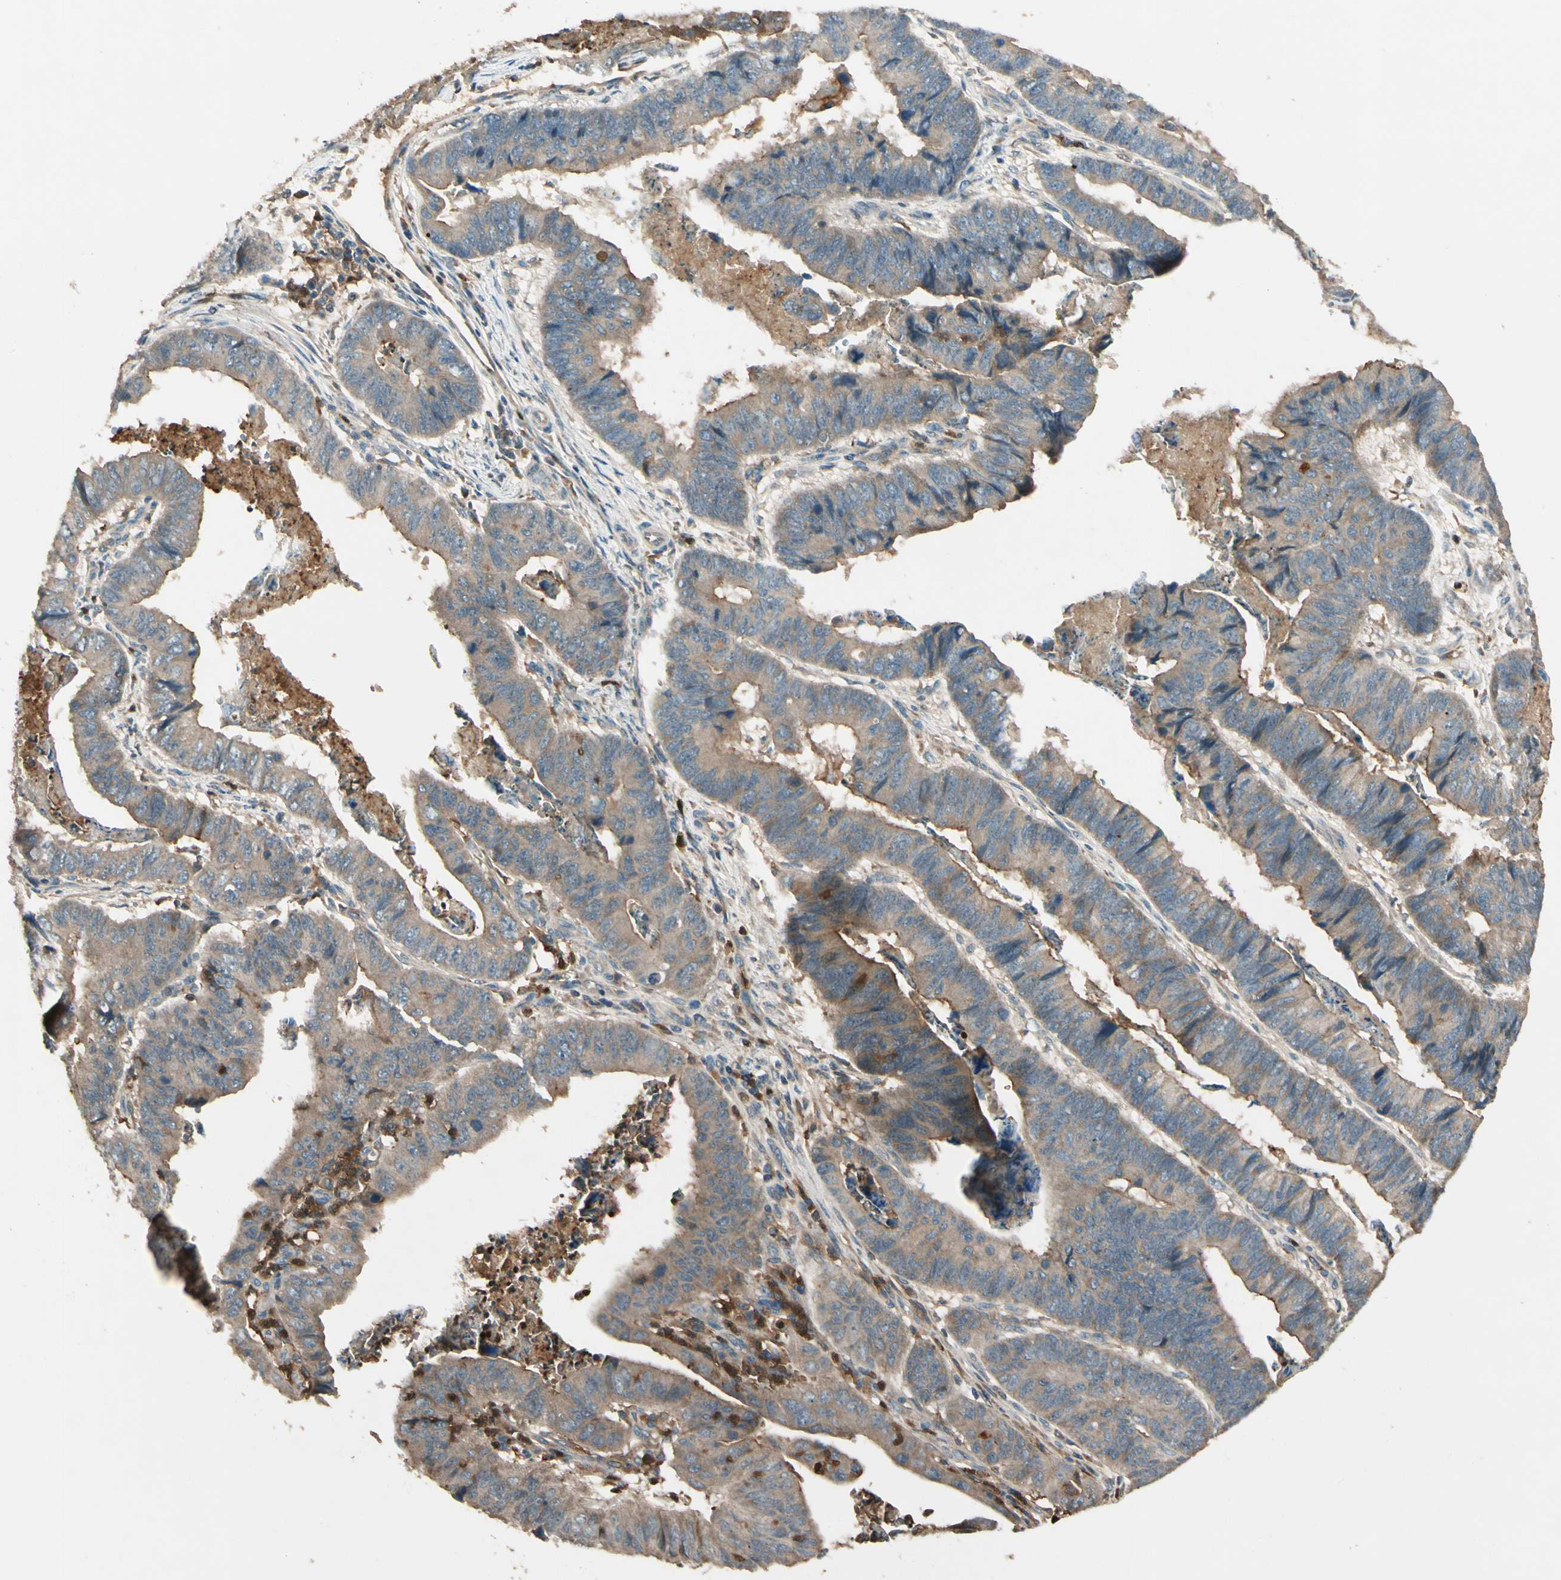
{"staining": {"intensity": "weak", "quantity": ">75%", "location": "cytoplasmic/membranous"}, "tissue": "stomach cancer", "cell_type": "Tumor cells", "image_type": "cancer", "snomed": [{"axis": "morphology", "description": "Adenocarcinoma, NOS"}, {"axis": "topography", "description": "Stomach, lower"}], "caption": "Brown immunohistochemical staining in stomach cancer (adenocarcinoma) displays weak cytoplasmic/membranous staining in about >75% of tumor cells.", "gene": "STX11", "patient": {"sex": "male", "age": 77}}